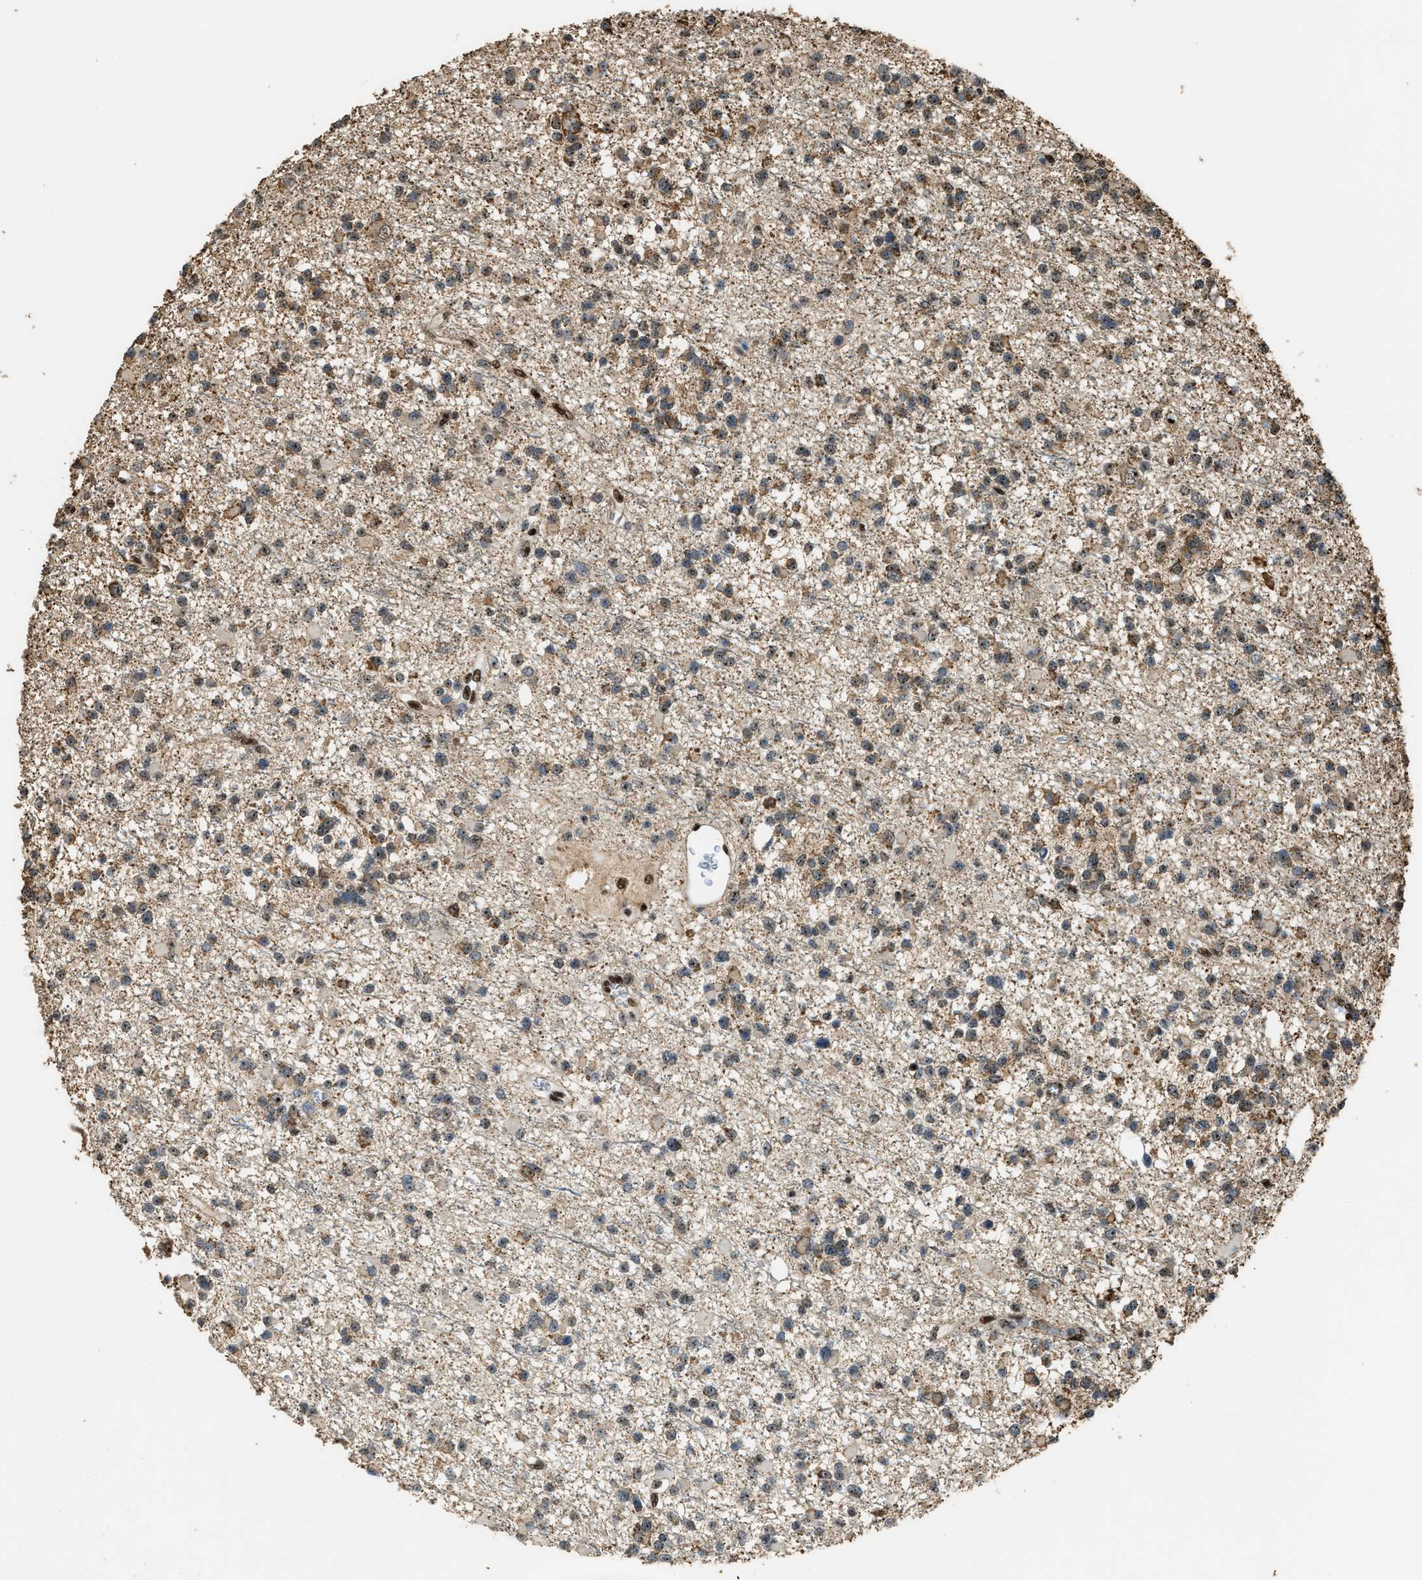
{"staining": {"intensity": "moderate", "quantity": ">75%", "location": "cytoplasmic/membranous,nuclear"}, "tissue": "glioma", "cell_type": "Tumor cells", "image_type": "cancer", "snomed": [{"axis": "morphology", "description": "Glioma, malignant, Low grade"}, {"axis": "topography", "description": "Brain"}], "caption": "Tumor cells reveal medium levels of moderate cytoplasmic/membranous and nuclear positivity in approximately >75% of cells in glioma.", "gene": "ZNF687", "patient": {"sex": "female", "age": 22}}